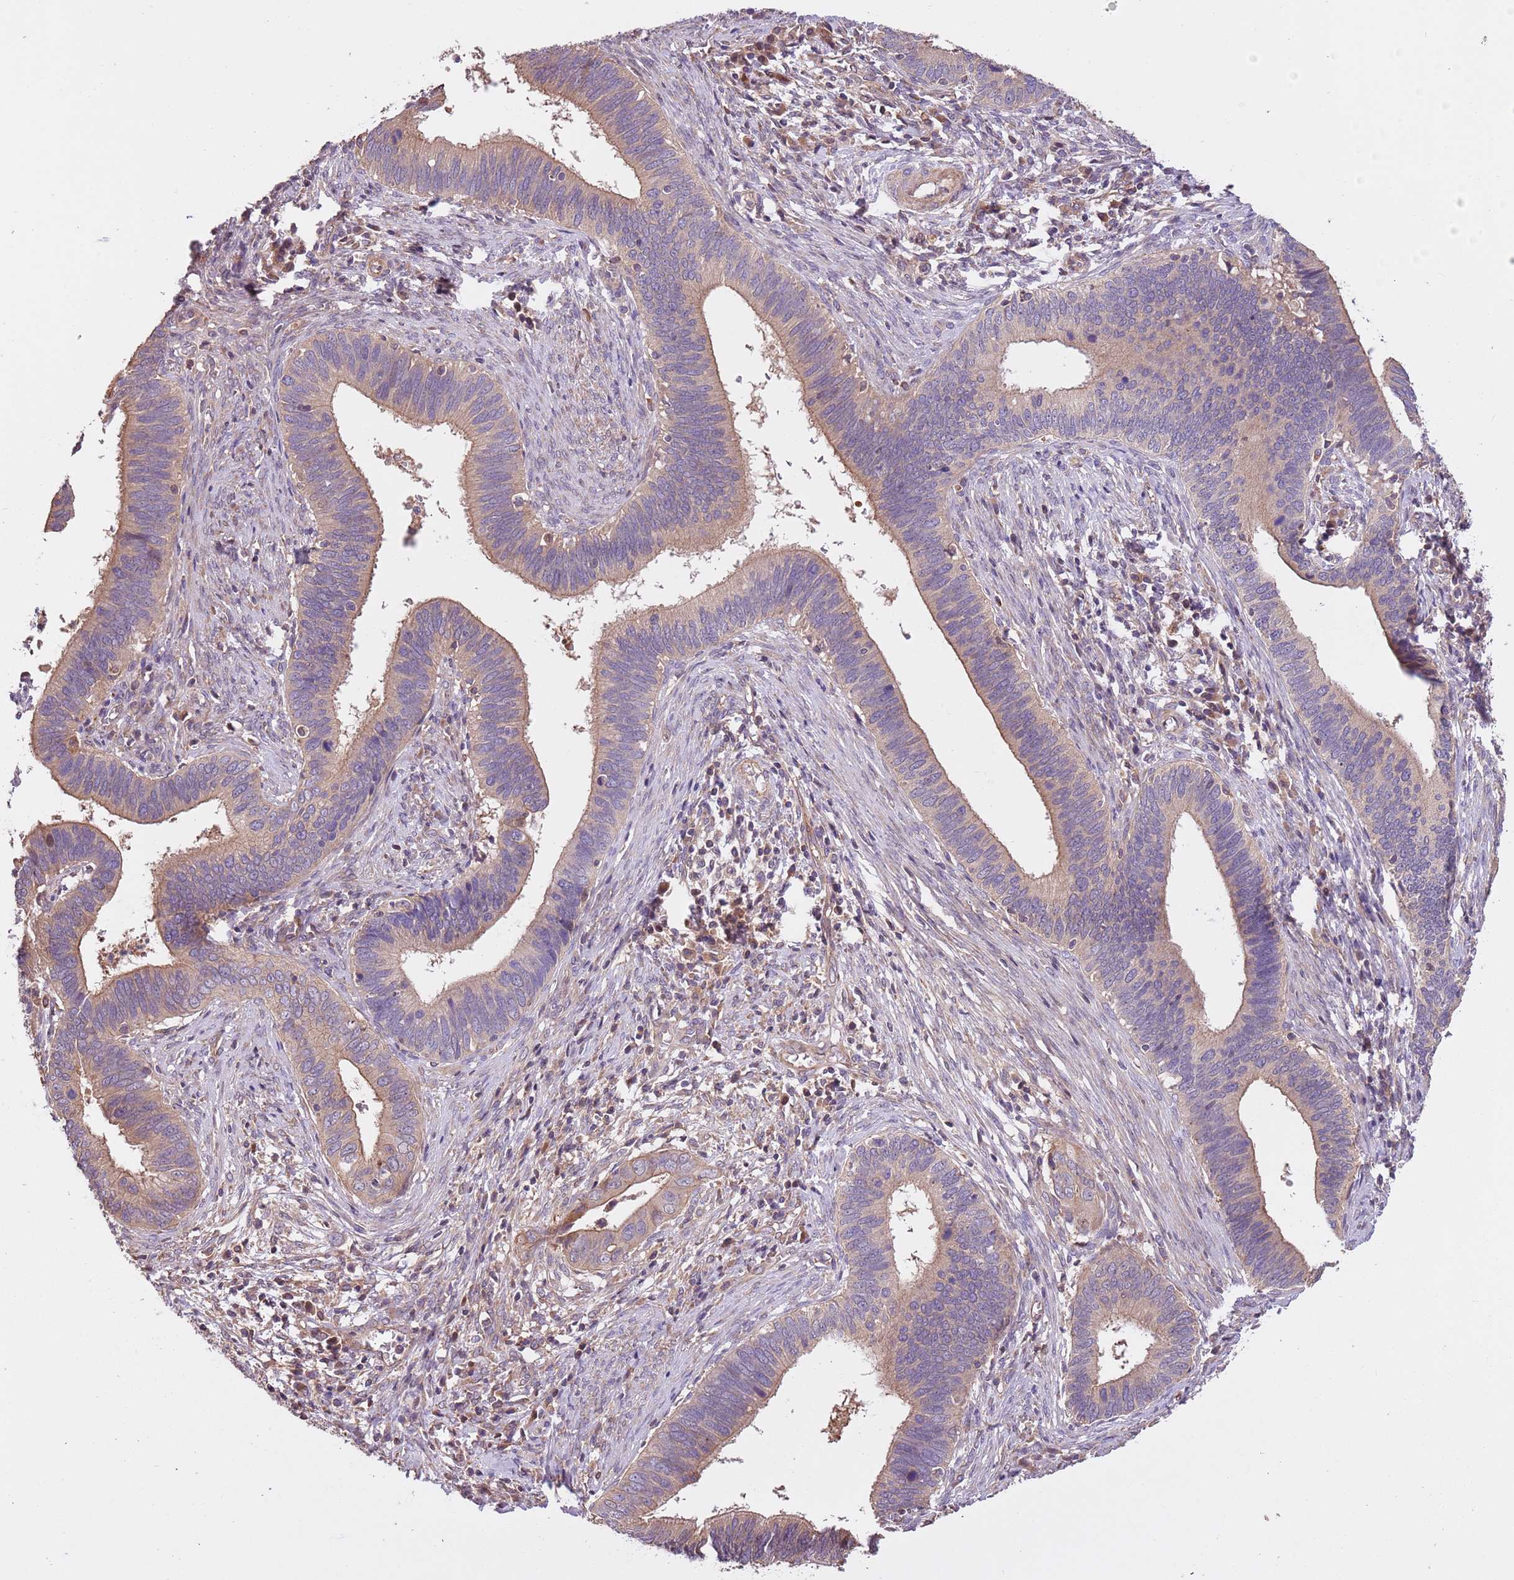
{"staining": {"intensity": "weak", "quantity": ">75%", "location": "cytoplasmic/membranous"}, "tissue": "cervical cancer", "cell_type": "Tumor cells", "image_type": "cancer", "snomed": [{"axis": "morphology", "description": "Adenocarcinoma, NOS"}, {"axis": "topography", "description": "Cervix"}], "caption": "Immunohistochemistry staining of adenocarcinoma (cervical), which exhibits low levels of weak cytoplasmic/membranous positivity in approximately >75% of tumor cells indicating weak cytoplasmic/membranous protein expression. The staining was performed using DAB (brown) for protein detection and nuclei were counterstained in hematoxylin (blue).", "gene": "FAM89B", "patient": {"sex": "female", "age": 42}}